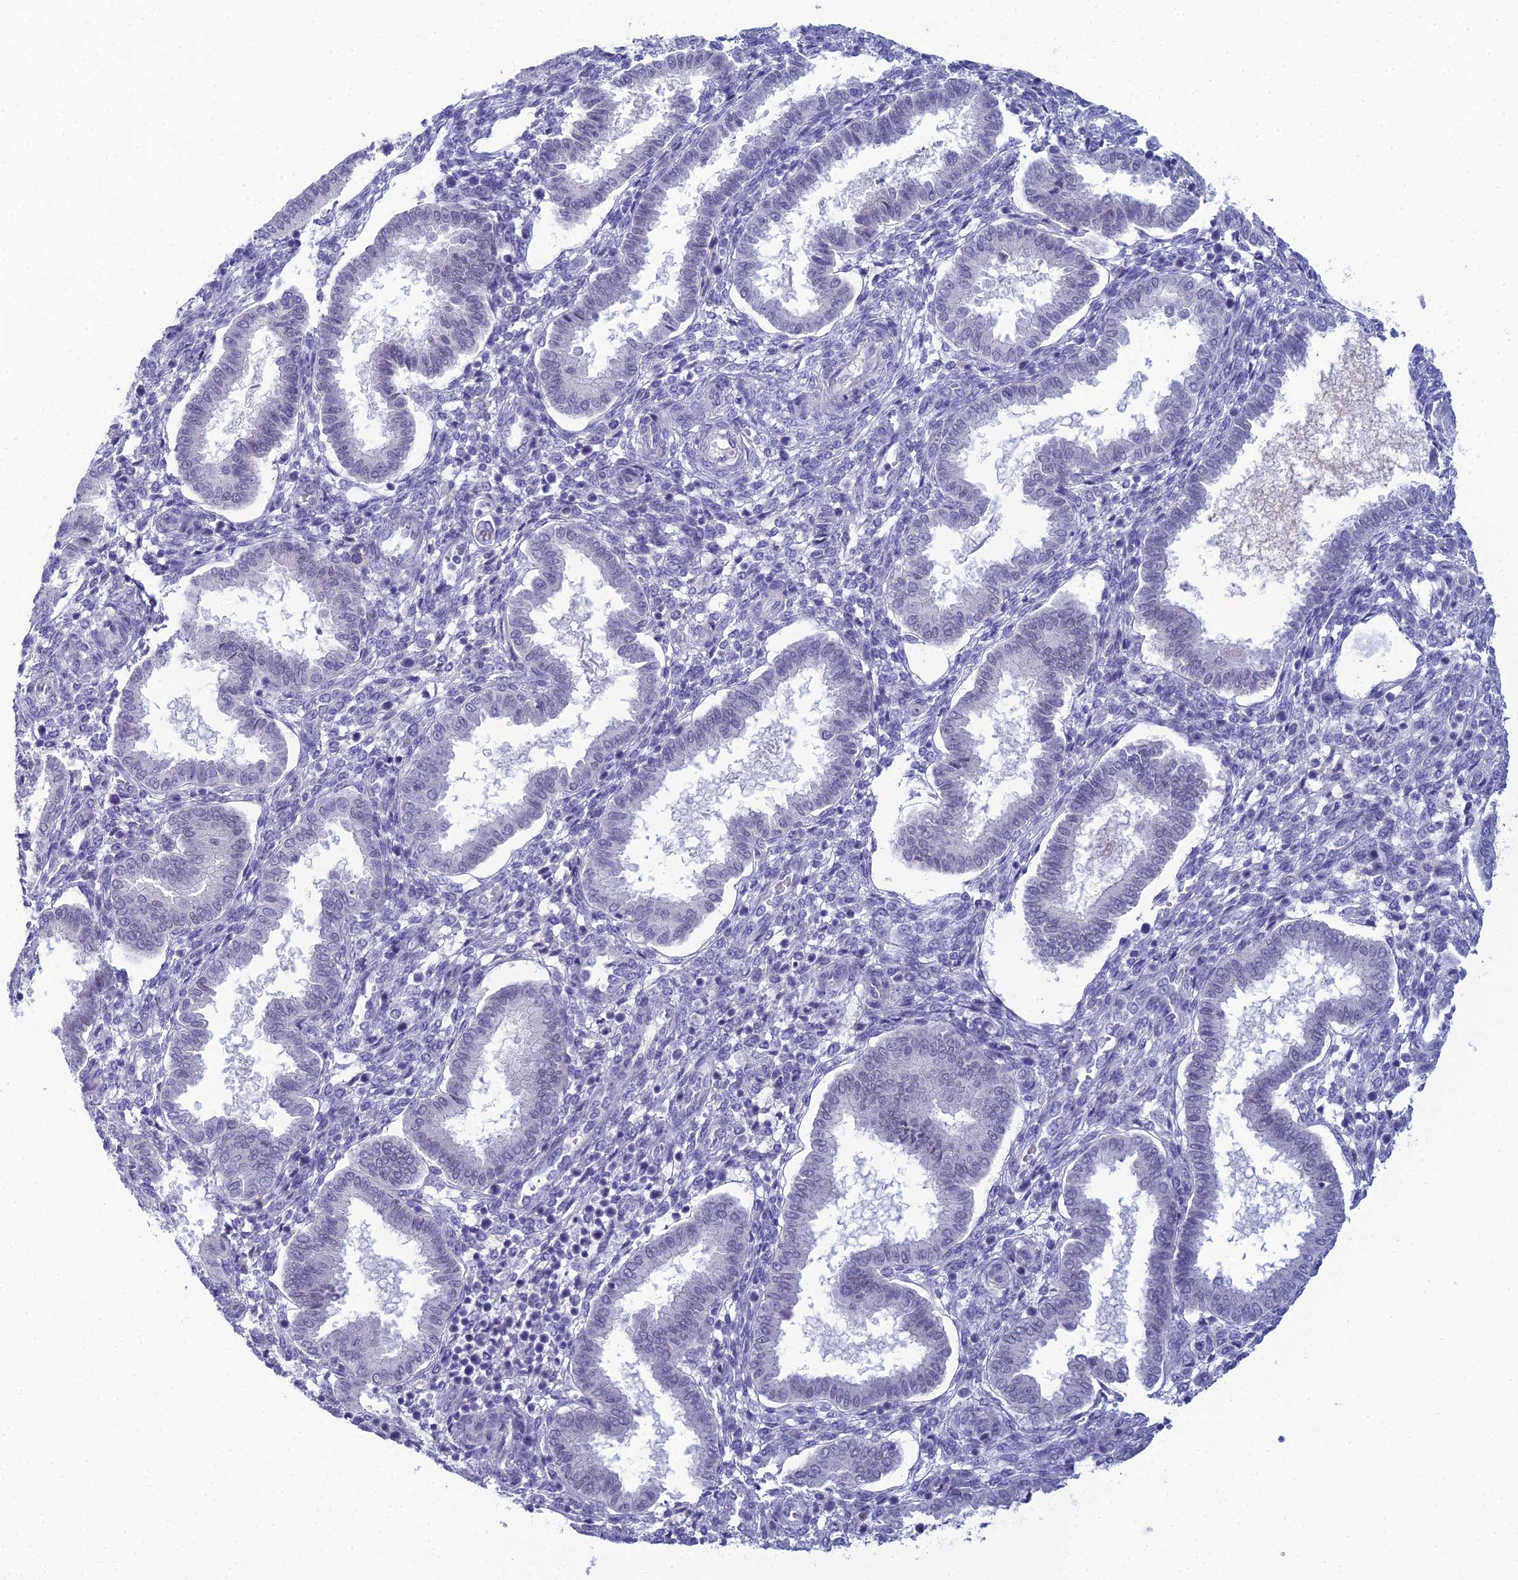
{"staining": {"intensity": "negative", "quantity": "none", "location": "none"}, "tissue": "endometrium", "cell_type": "Cells in endometrial stroma", "image_type": "normal", "snomed": [{"axis": "morphology", "description": "Normal tissue, NOS"}, {"axis": "topography", "description": "Endometrium"}], "caption": "High power microscopy histopathology image of an immunohistochemistry (IHC) micrograph of unremarkable endometrium, revealing no significant positivity in cells in endometrial stroma.", "gene": "MUC13", "patient": {"sex": "female", "age": 24}}